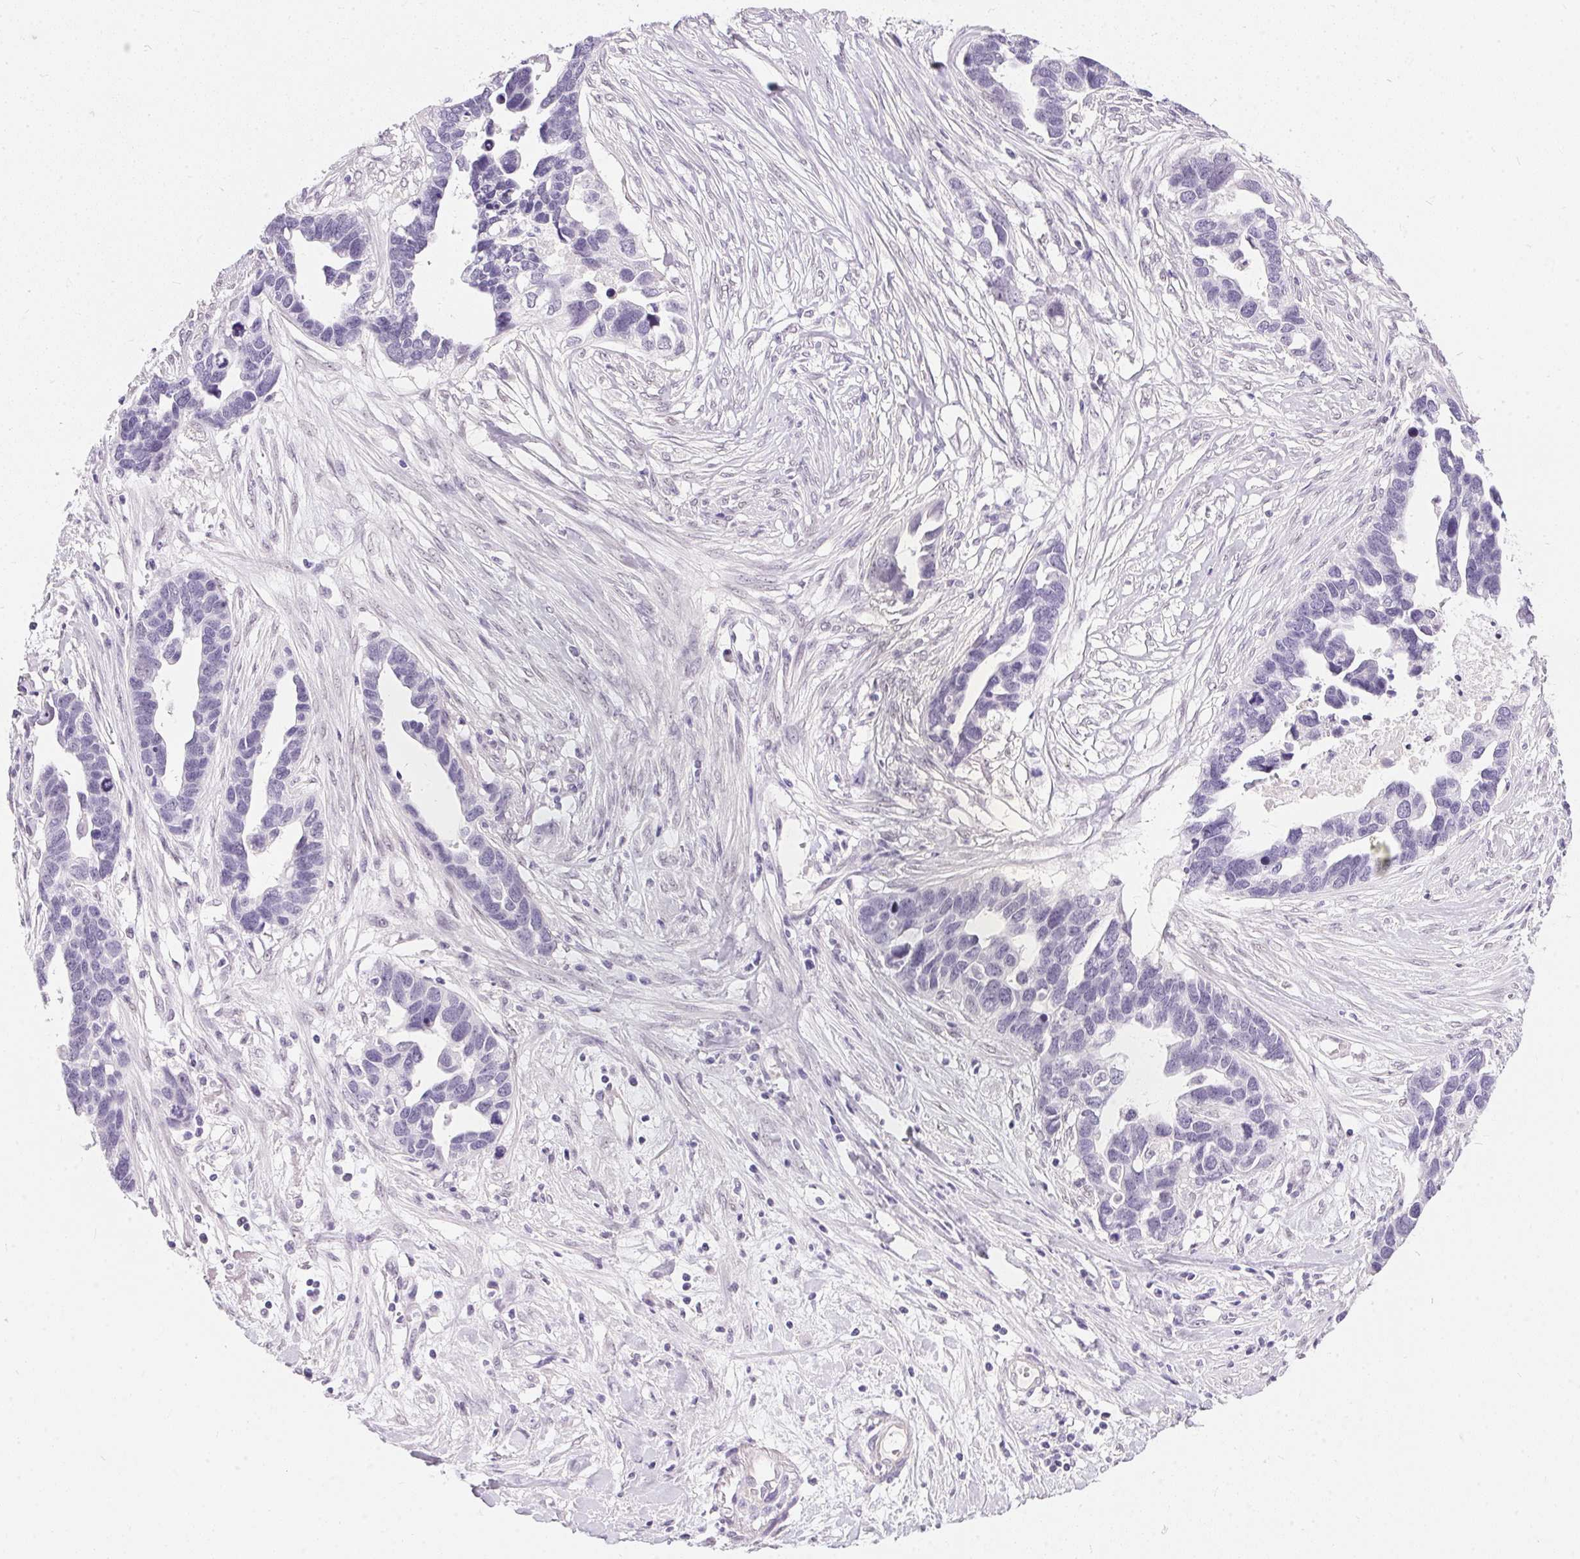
{"staining": {"intensity": "negative", "quantity": "none", "location": "none"}, "tissue": "ovarian cancer", "cell_type": "Tumor cells", "image_type": "cancer", "snomed": [{"axis": "morphology", "description": "Cystadenocarcinoma, serous, NOS"}, {"axis": "topography", "description": "Ovary"}], "caption": "Tumor cells show no significant staining in ovarian serous cystadenocarcinoma.", "gene": "GBP6", "patient": {"sex": "female", "age": 54}}